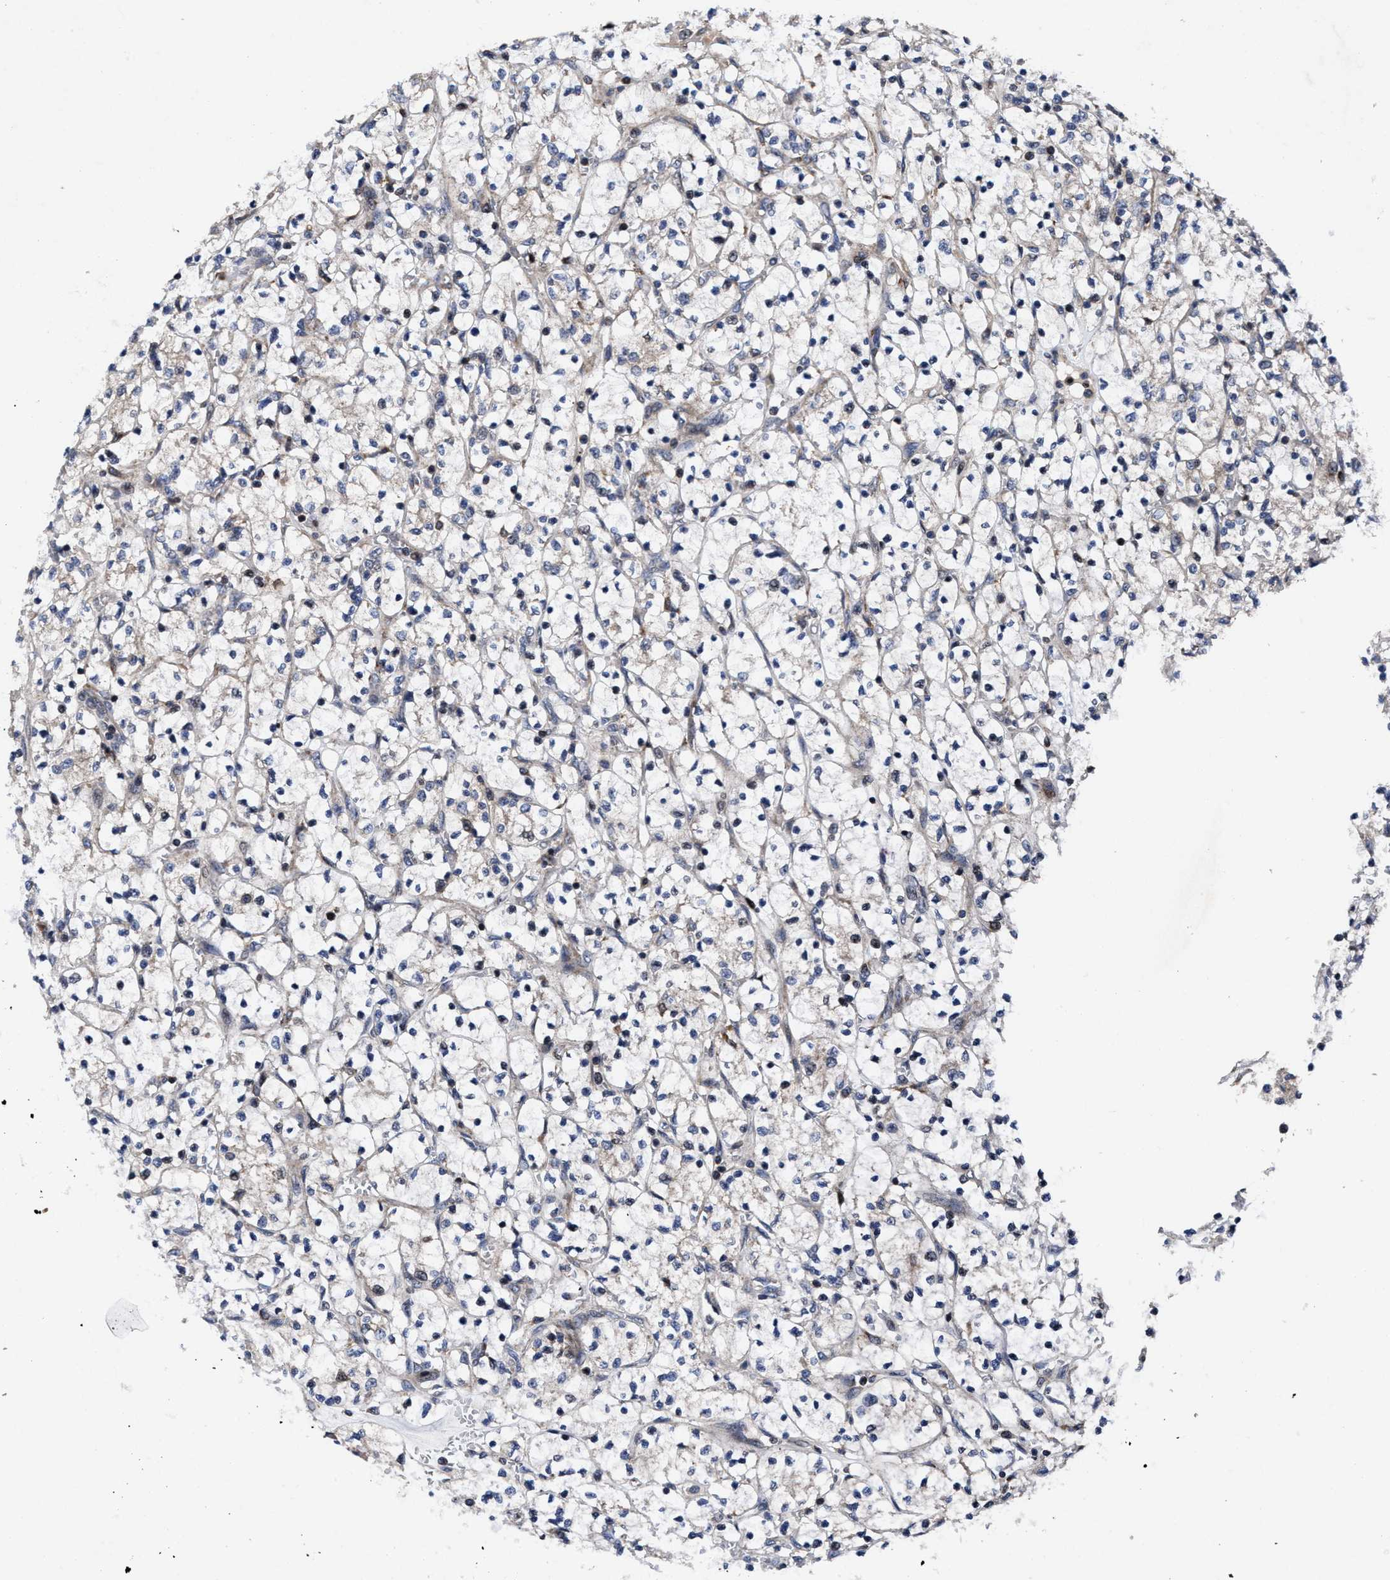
{"staining": {"intensity": "weak", "quantity": "25%-75%", "location": "cytoplasmic/membranous"}, "tissue": "renal cancer", "cell_type": "Tumor cells", "image_type": "cancer", "snomed": [{"axis": "morphology", "description": "Adenocarcinoma, NOS"}, {"axis": "topography", "description": "Kidney"}], "caption": "A photomicrograph of human adenocarcinoma (renal) stained for a protein displays weak cytoplasmic/membranous brown staining in tumor cells. (Stains: DAB (3,3'-diaminobenzidine) in brown, nuclei in blue, Microscopy: brightfield microscopy at high magnification).", "gene": "MRPL50", "patient": {"sex": "female", "age": 69}}